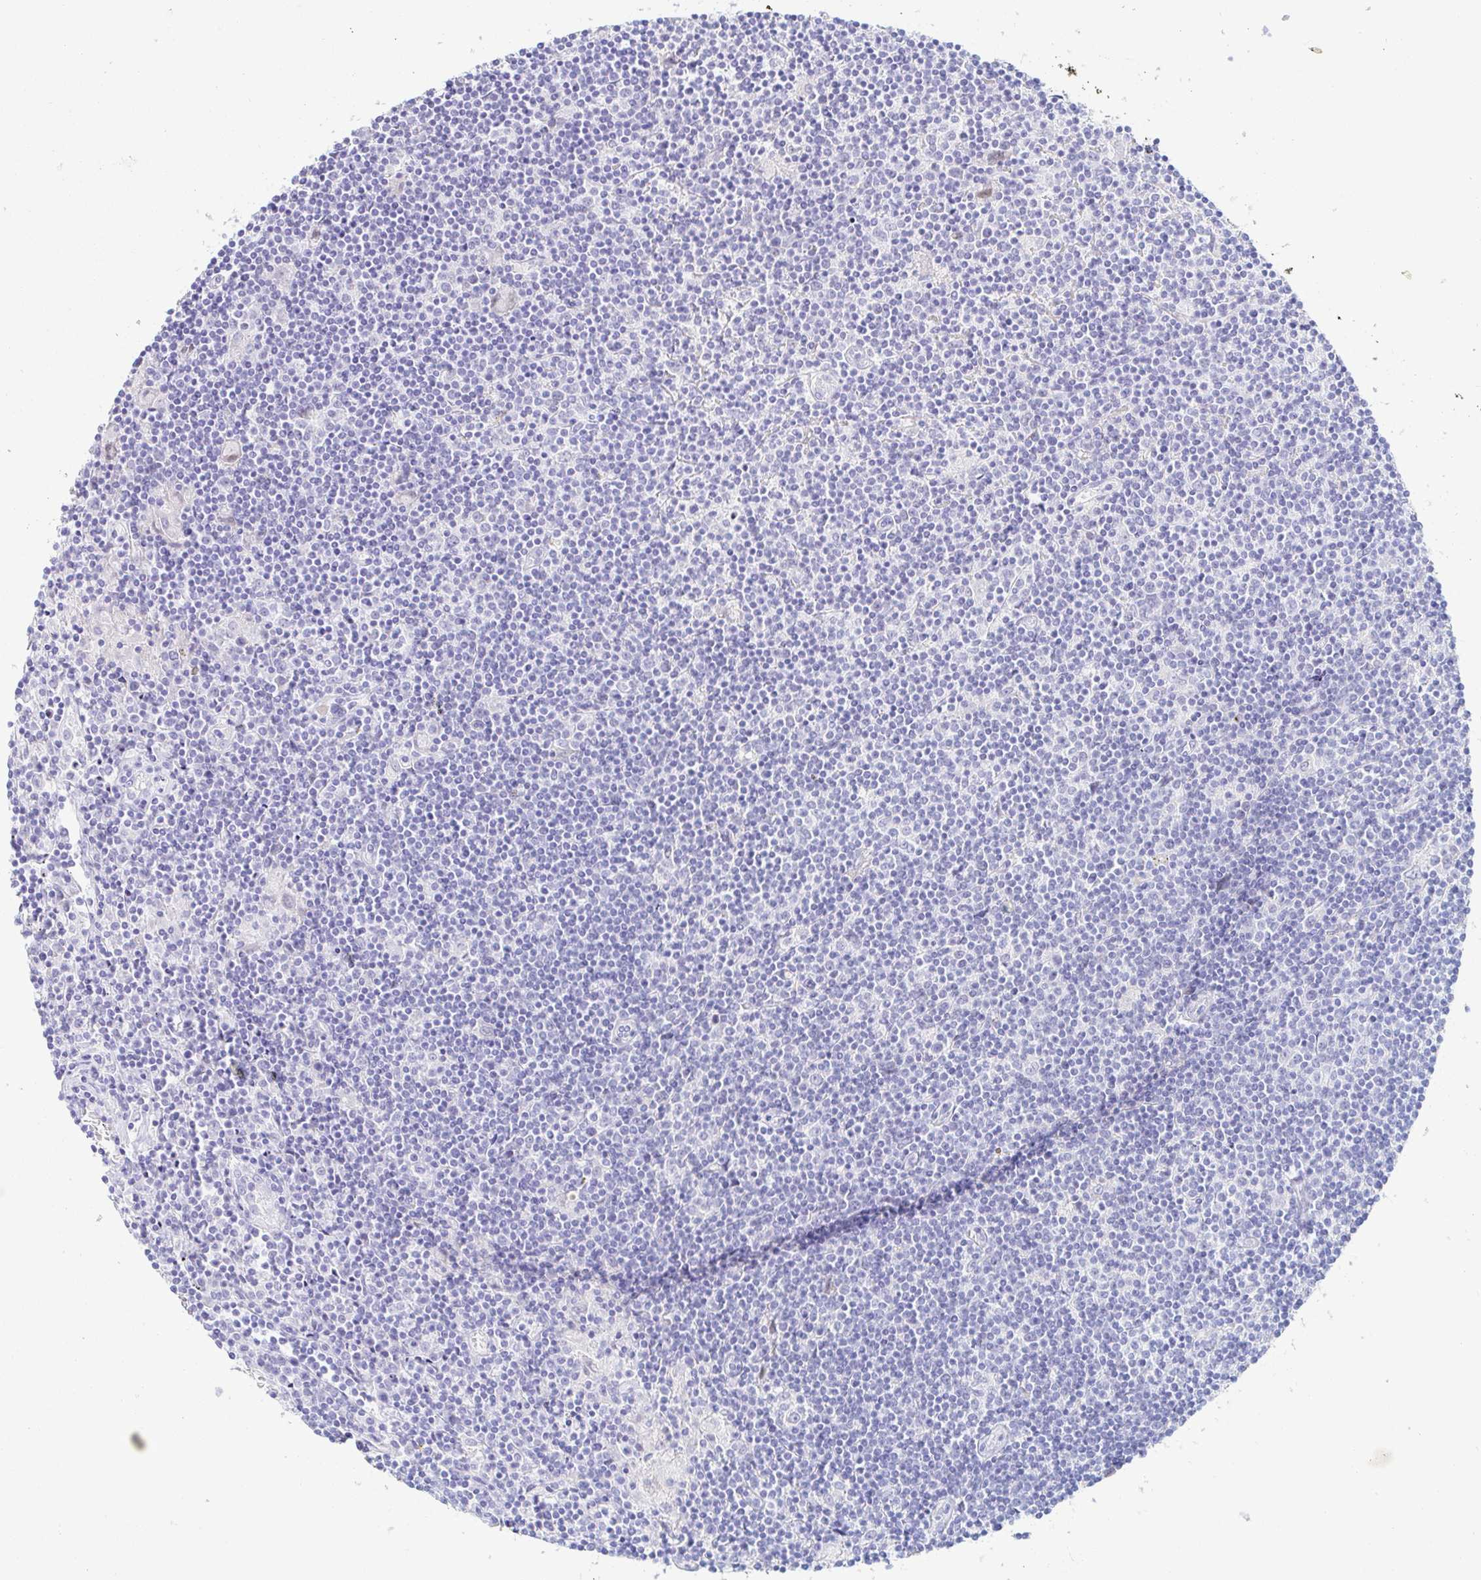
{"staining": {"intensity": "negative", "quantity": "none", "location": "none"}, "tissue": "lymphoma", "cell_type": "Tumor cells", "image_type": "cancer", "snomed": [{"axis": "morphology", "description": "Hodgkin's disease, NOS"}, {"axis": "topography", "description": "Lymph node"}], "caption": "Immunohistochemistry (IHC) of lymphoma demonstrates no positivity in tumor cells.", "gene": "PINLYP", "patient": {"sex": "male", "age": 40}}